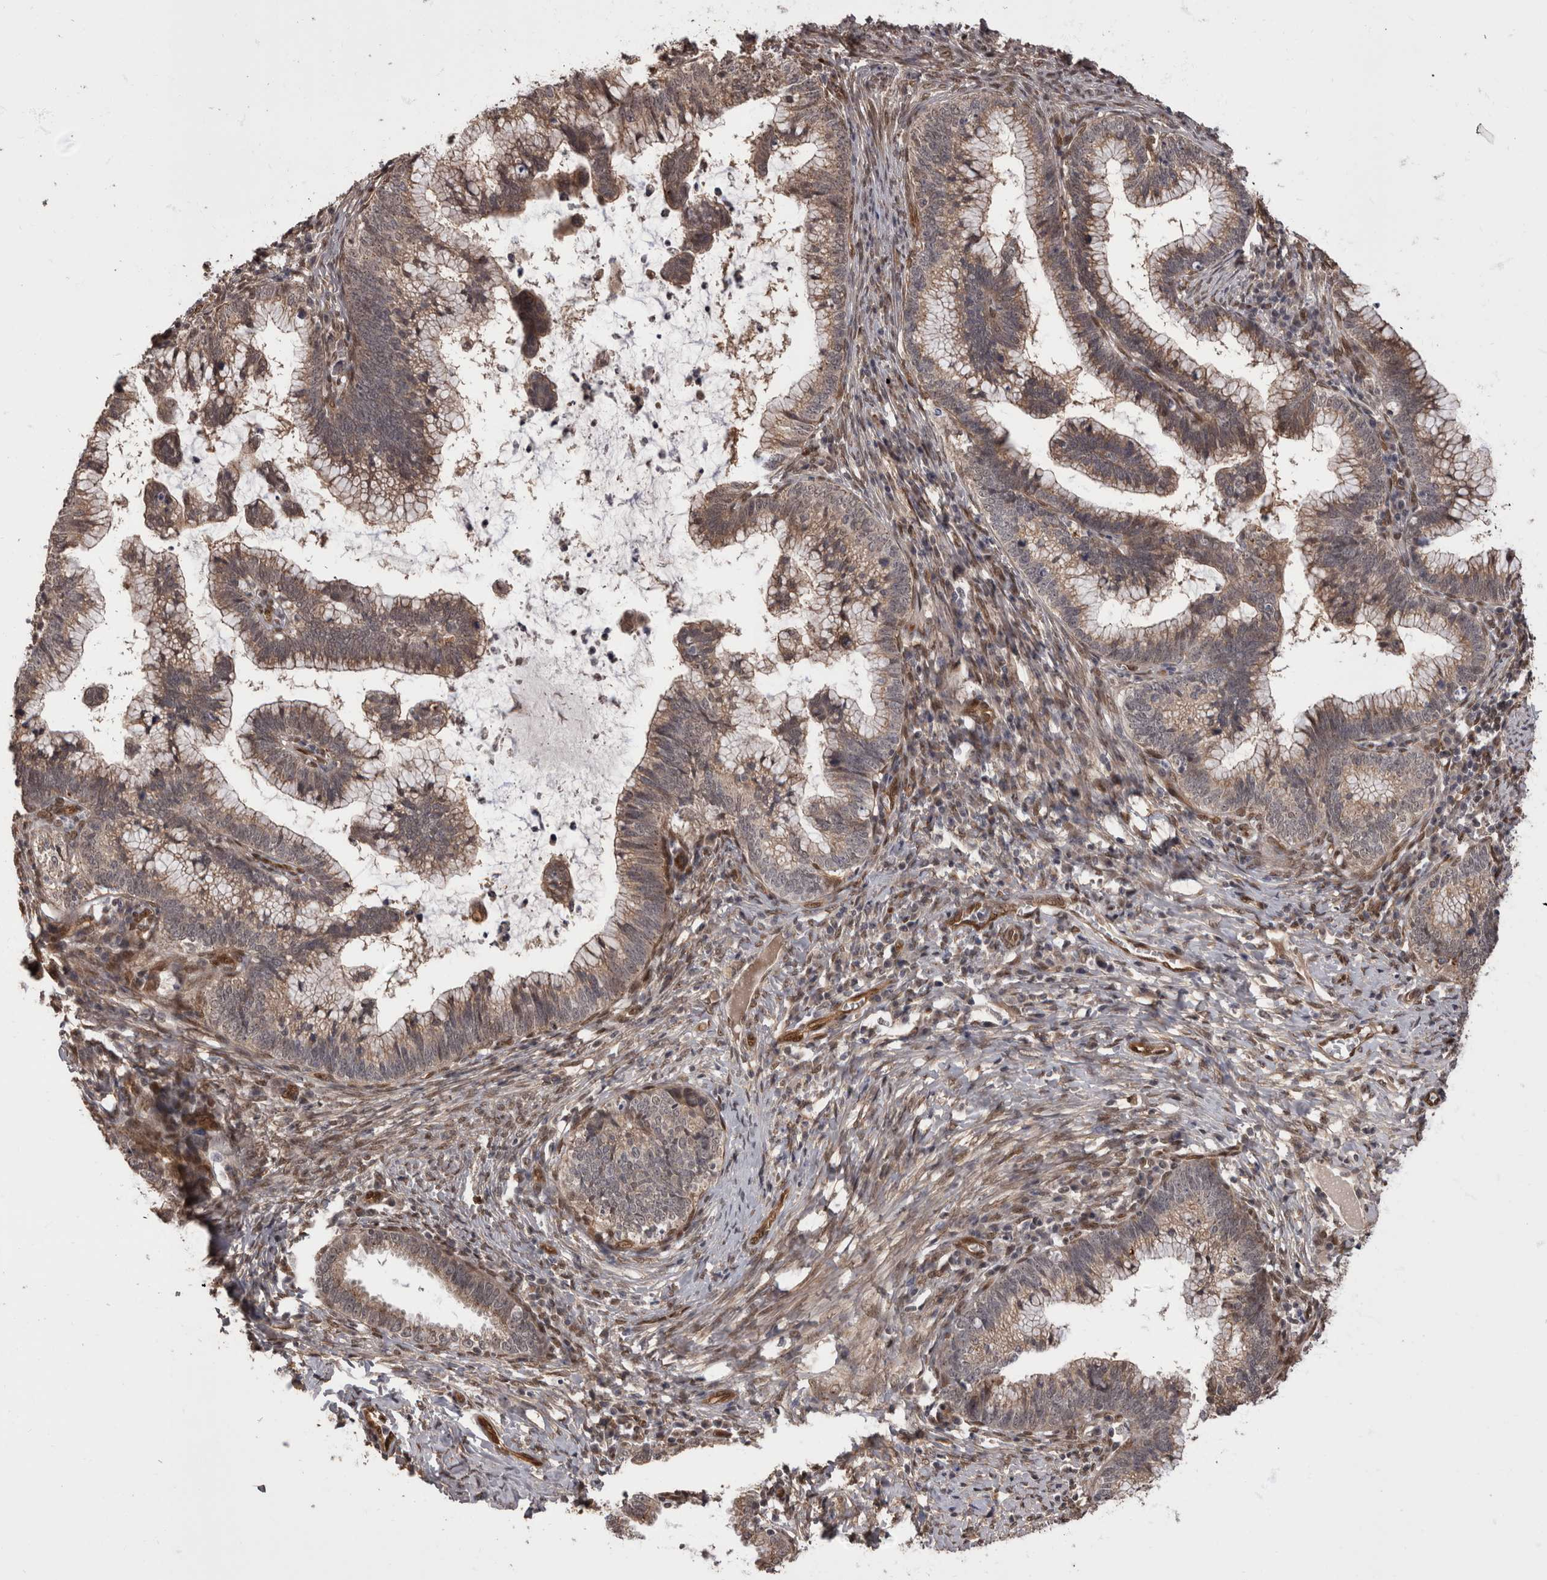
{"staining": {"intensity": "weak", "quantity": ">75%", "location": "cytoplasmic/membranous"}, "tissue": "cervical cancer", "cell_type": "Tumor cells", "image_type": "cancer", "snomed": [{"axis": "morphology", "description": "Adenocarcinoma, NOS"}, {"axis": "topography", "description": "Cervix"}], "caption": "This micrograph displays immunohistochemistry staining of human cervical adenocarcinoma, with low weak cytoplasmic/membranous staining in approximately >75% of tumor cells.", "gene": "AKT3", "patient": {"sex": "female", "age": 36}}